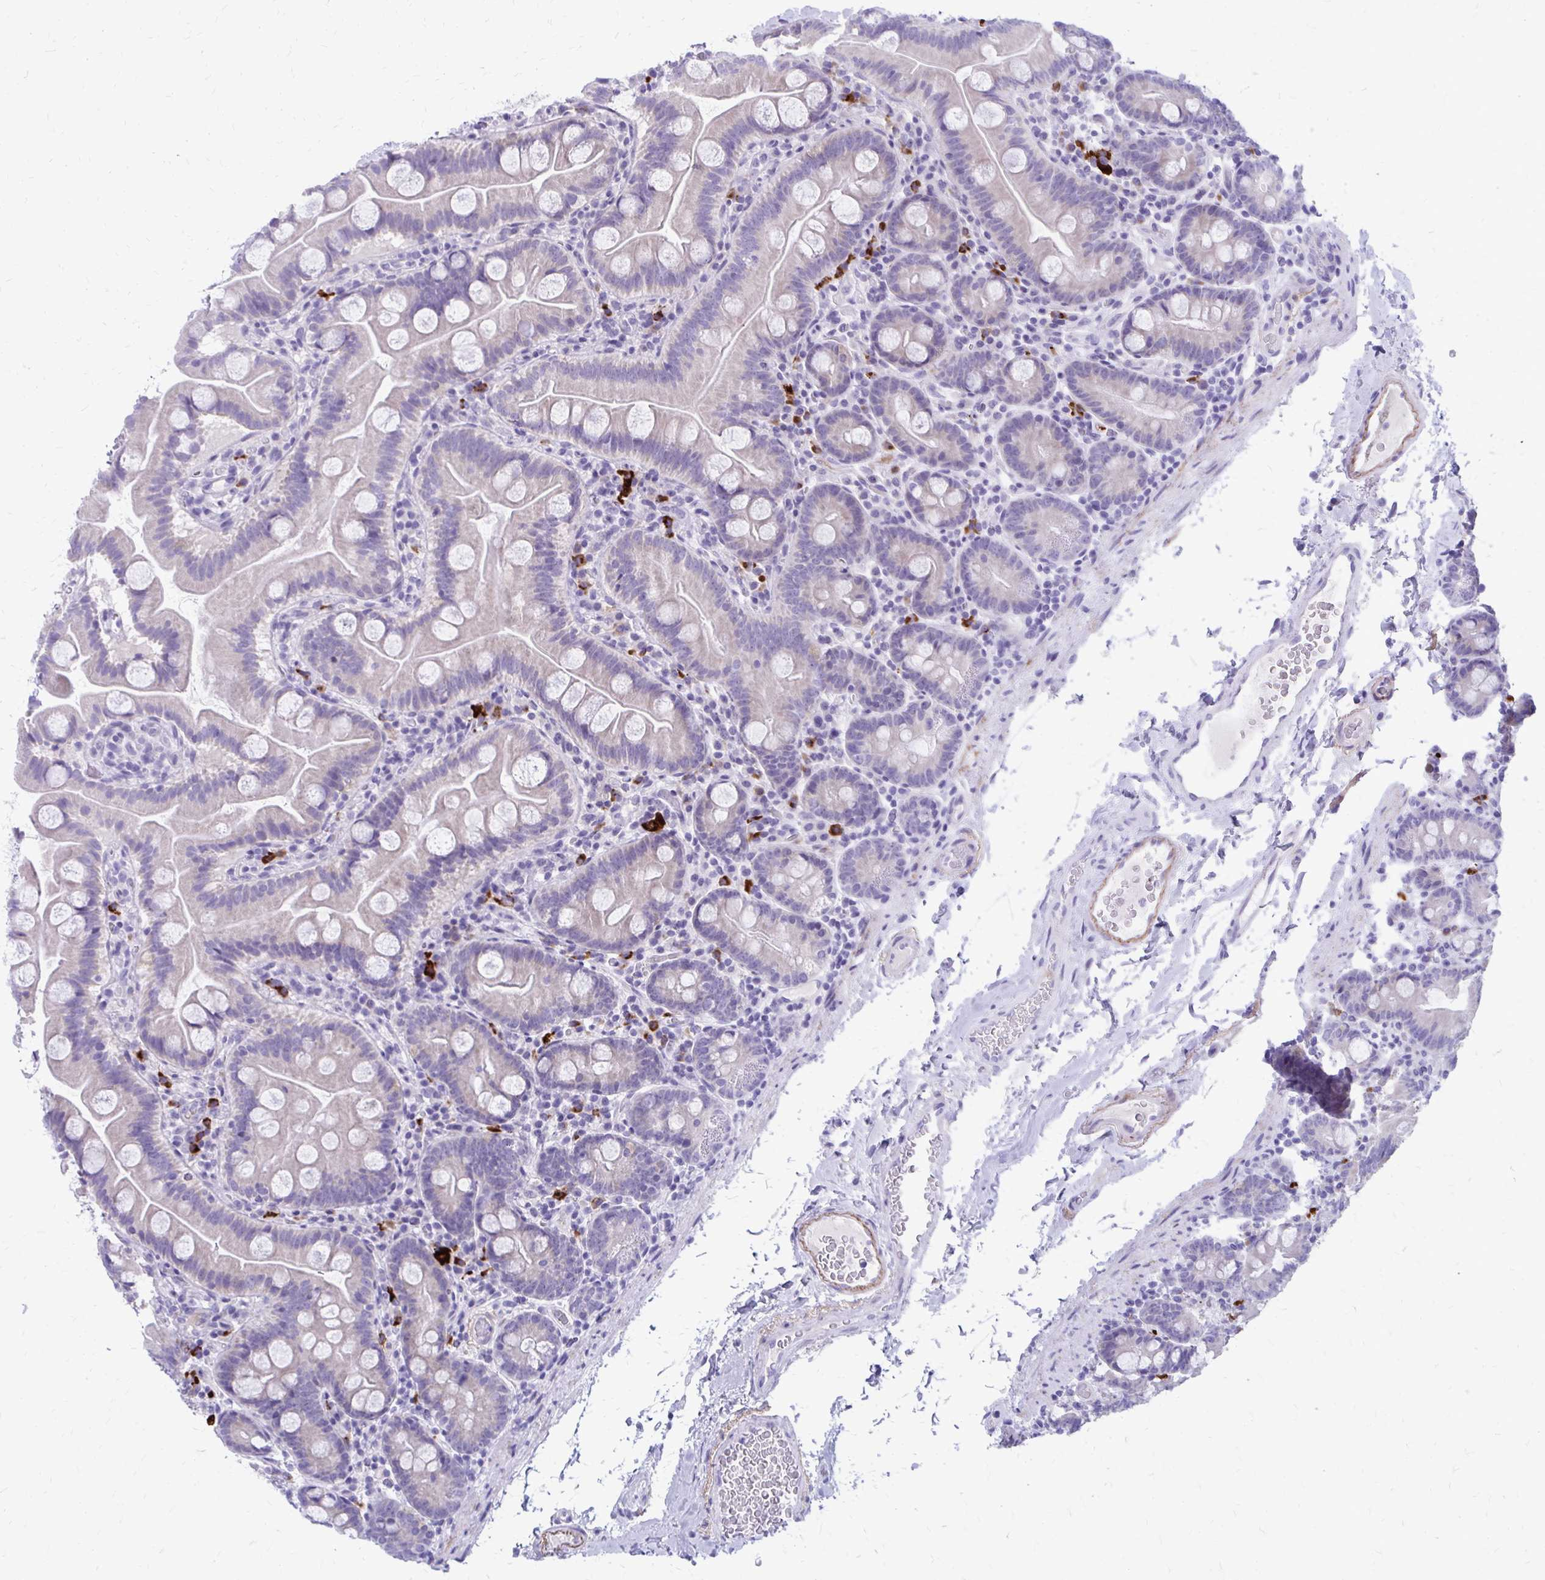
{"staining": {"intensity": "negative", "quantity": "none", "location": "none"}, "tissue": "small intestine", "cell_type": "Glandular cells", "image_type": "normal", "snomed": [{"axis": "morphology", "description": "Normal tissue, NOS"}, {"axis": "topography", "description": "Small intestine"}], "caption": "A histopathology image of small intestine stained for a protein exhibits no brown staining in glandular cells.", "gene": "SATL1", "patient": {"sex": "female", "age": 68}}